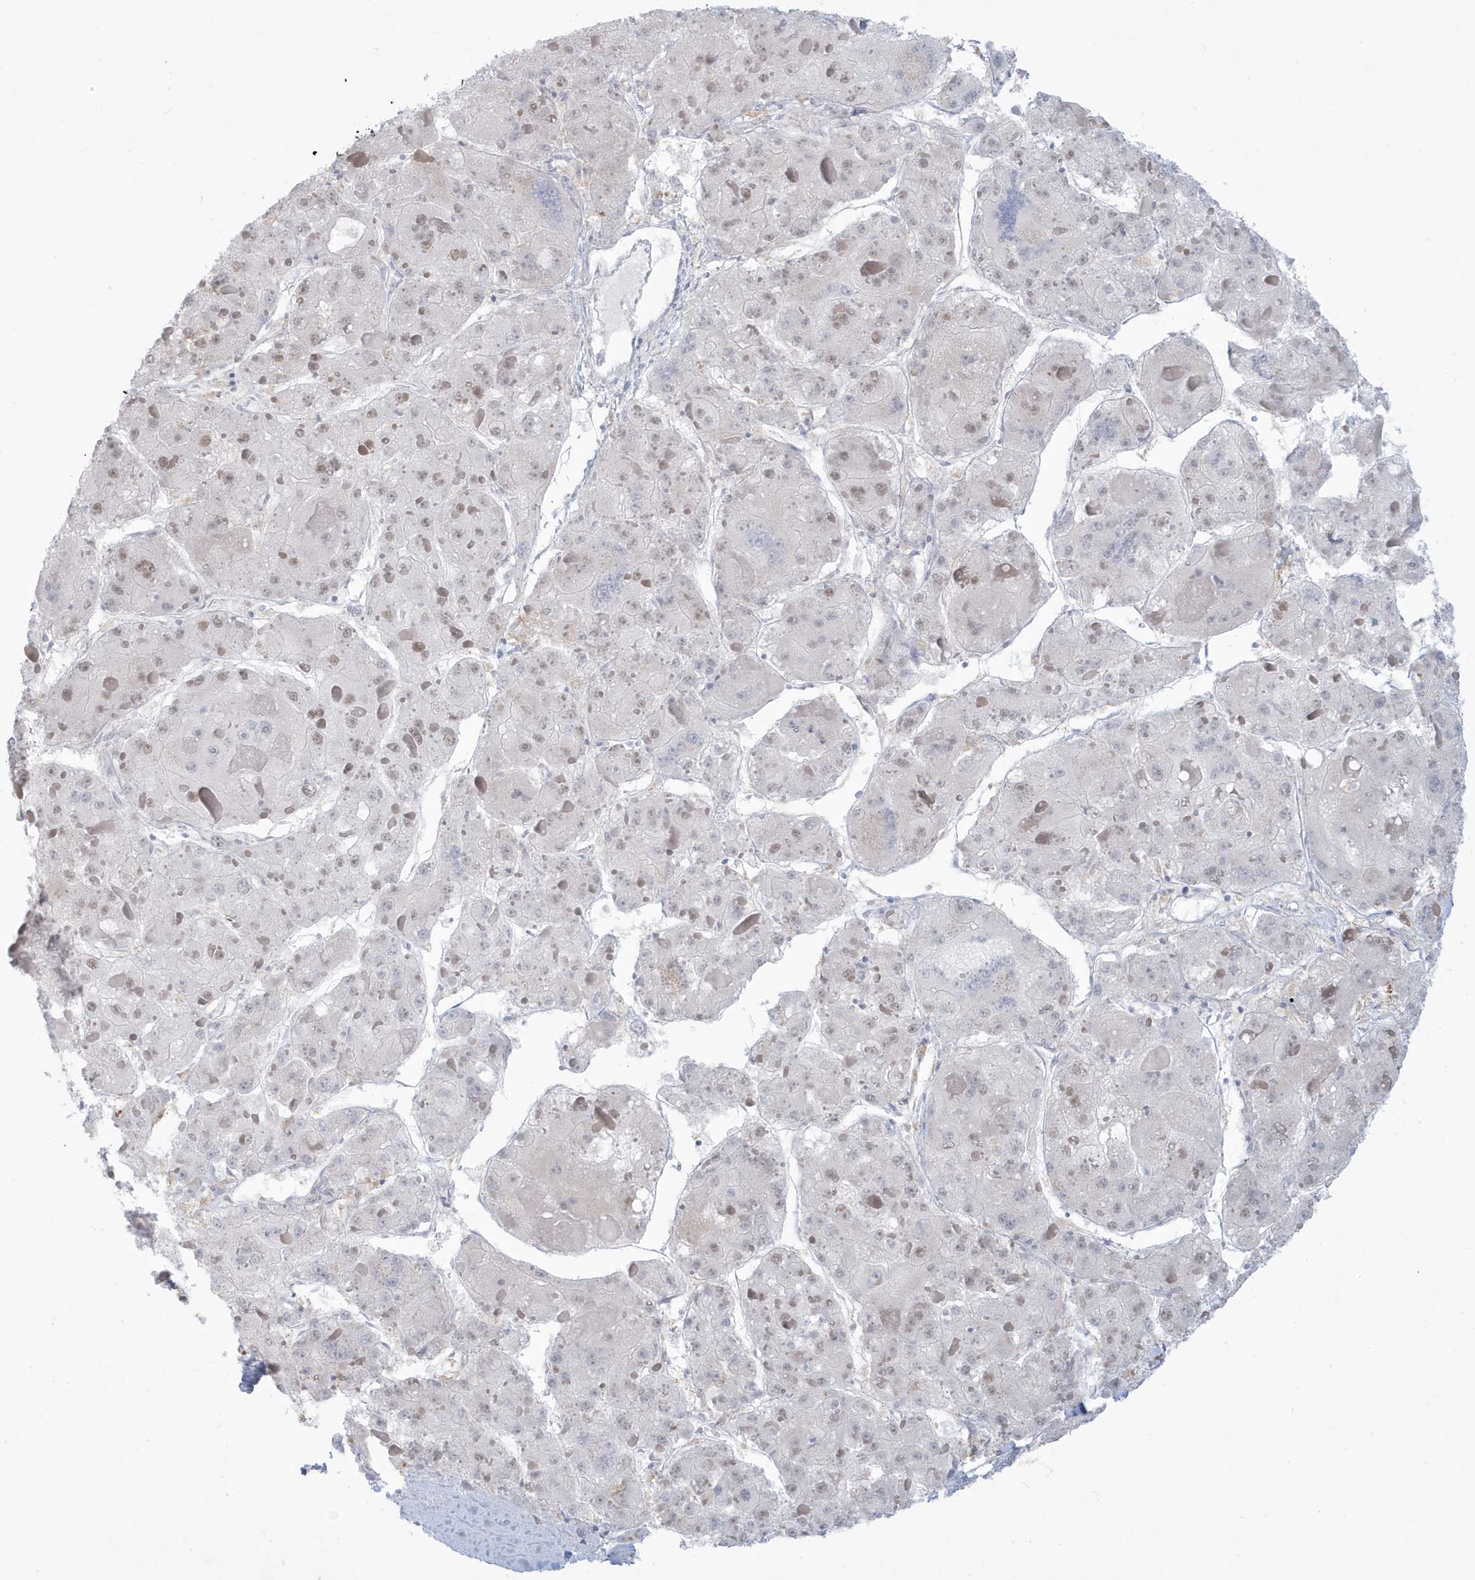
{"staining": {"intensity": "weak", "quantity": "25%-75%", "location": "nuclear"}, "tissue": "liver cancer", "cell_type": "Tumor cells", "image_type": "cancer", "snomed": [{"axis": "morphology", "description": "Carcinoma, Hepatocellular, NOS"}, {"axis": "topography", "description": "Liver"}], "caption": "The micrograph demonstrates immunohistochemical staining of liver cancer (hepatocellular carcinoma). There is weak nuclear expression is appreciated in about 25%-75% of tumor cells. The staining was performed using DAB, with brown indicating positive protein expression. Nuclei are stained blue with hematoxylin.", "gene": "HERC6", "patient": {"sex": "female", "age": 73}}